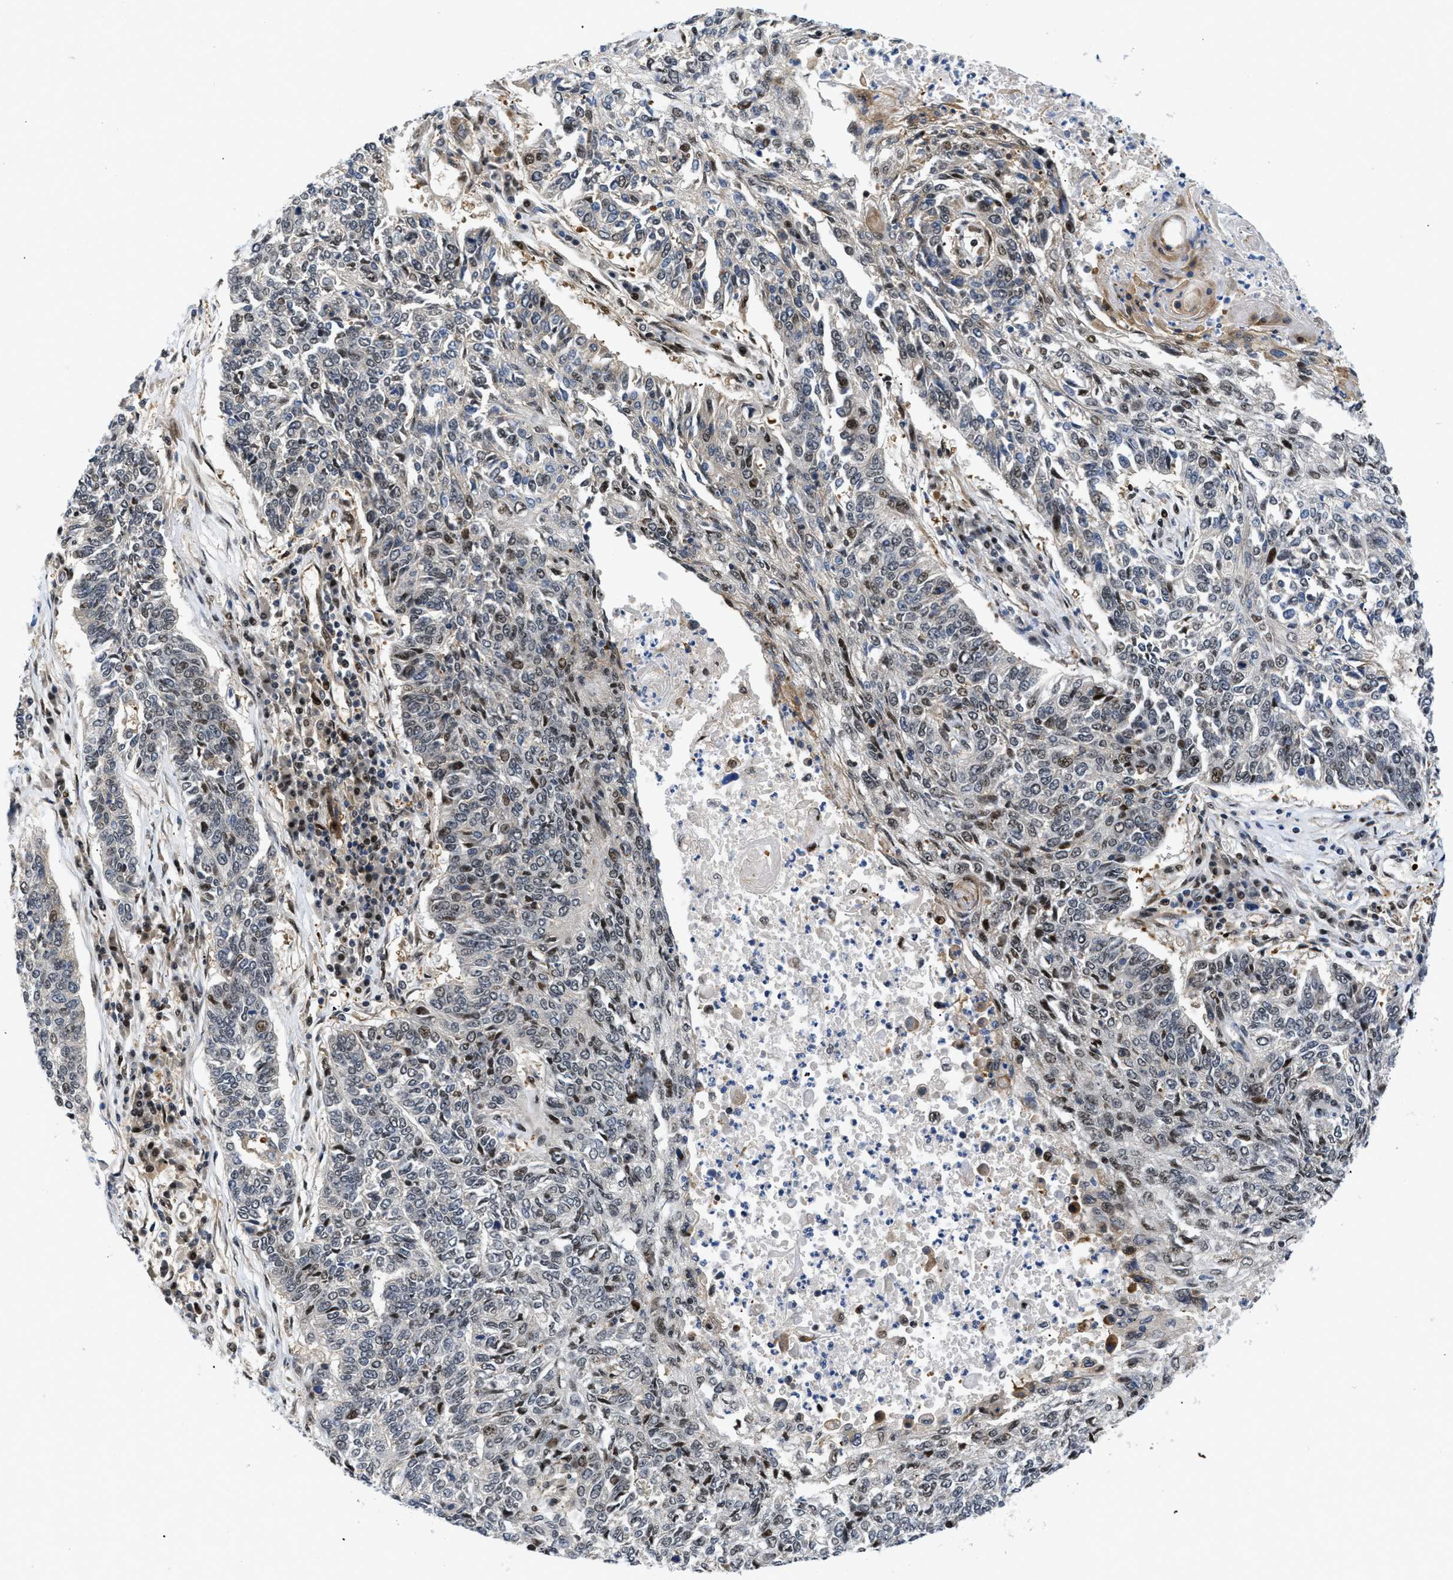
{"staining": {"intensity": "moderate", "quantity": "<25%", "location": "nuclear"}, "tissue": "lung cancer", "cell_type": "Tumor cells", "image_type": "cancer", "snomed": [{"axis": "morphology", "description": "Normal tissue, NOS"}, {"axis": "morphology", "description": "Squamous cell carcinoma, NOS"}, {"axis": "topography", "description": "Cartilage tissue"}, {"axis": "topography", "description": "Bronchus"}, {"axis": "topography", "description": "Lung"}], "caption": "Lung squamous cell carcinoma stained with DAB immunohistochemistry displays low levels of moderate nuclear expression in approximately <25% of tumor cells.", "gene": "SLC29A2", "patient": {"sex": "female", "age": 49}}